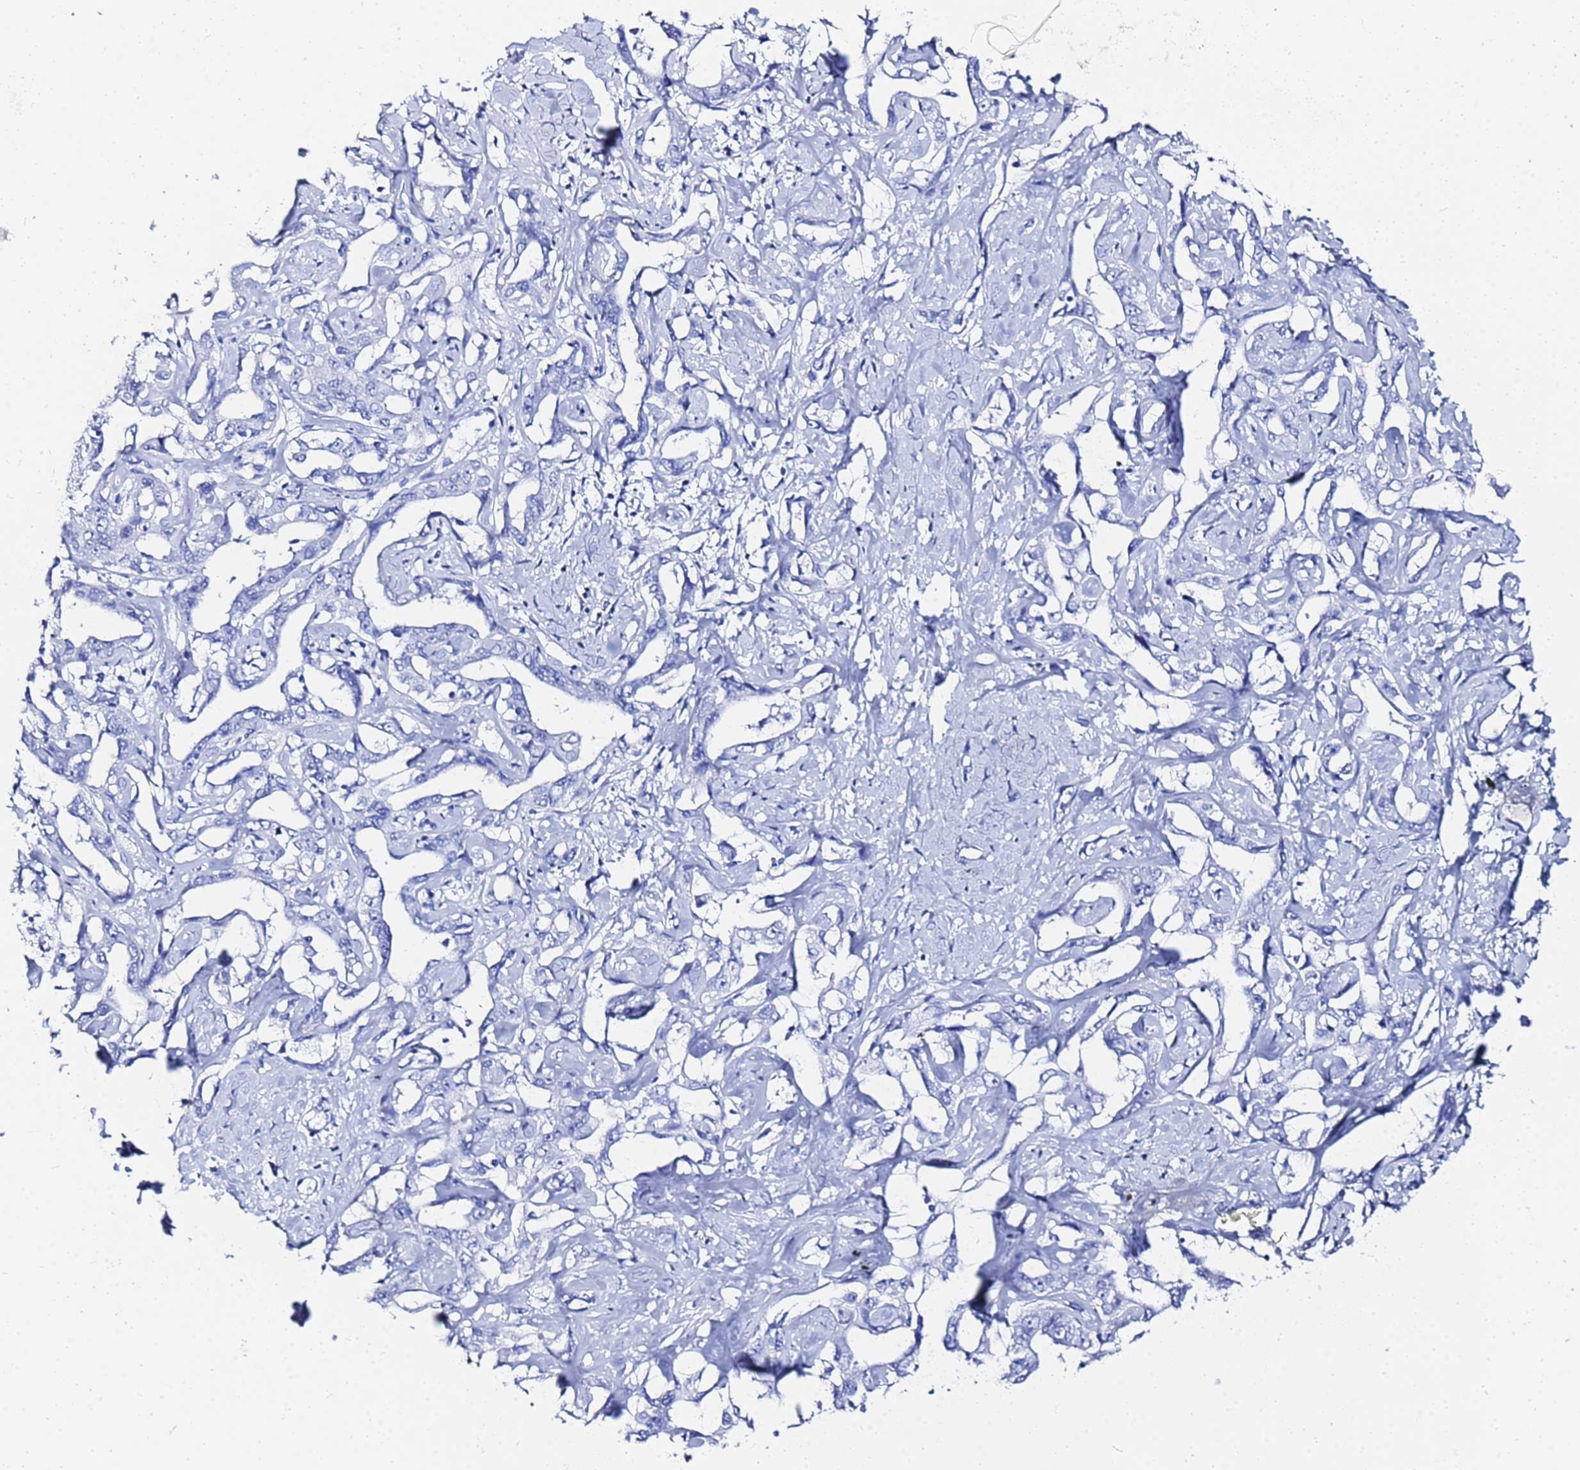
{"staining": {"intensity": "negative", "quantity": "none", "location": "none"}, "tissue": "liver cancer", "cell_type": "Tumor cells", "image_type": "cancer", "snomed": [{"axis": "morphology", "description": "Cholangiocarcinoma"}, {"axis": "topography", "description": "Liver"}], "caption": "High magnification brightfield microscopy of cholangiocarcinoma (liver) stained with DAB (3,3'-diaminobenzidine) (brown) and counterstained with hematoxylin (blue): tumor cells show no significant expression. The staining was performed using DAB (3,3'-diaminobenzidine) to visualize the protein expression in brown, while the nuclei were stained in blue with hematoxylin (Magnification: 20x).", "gene": "GGT1", "patient": {"sex": "male", "age": 59}}